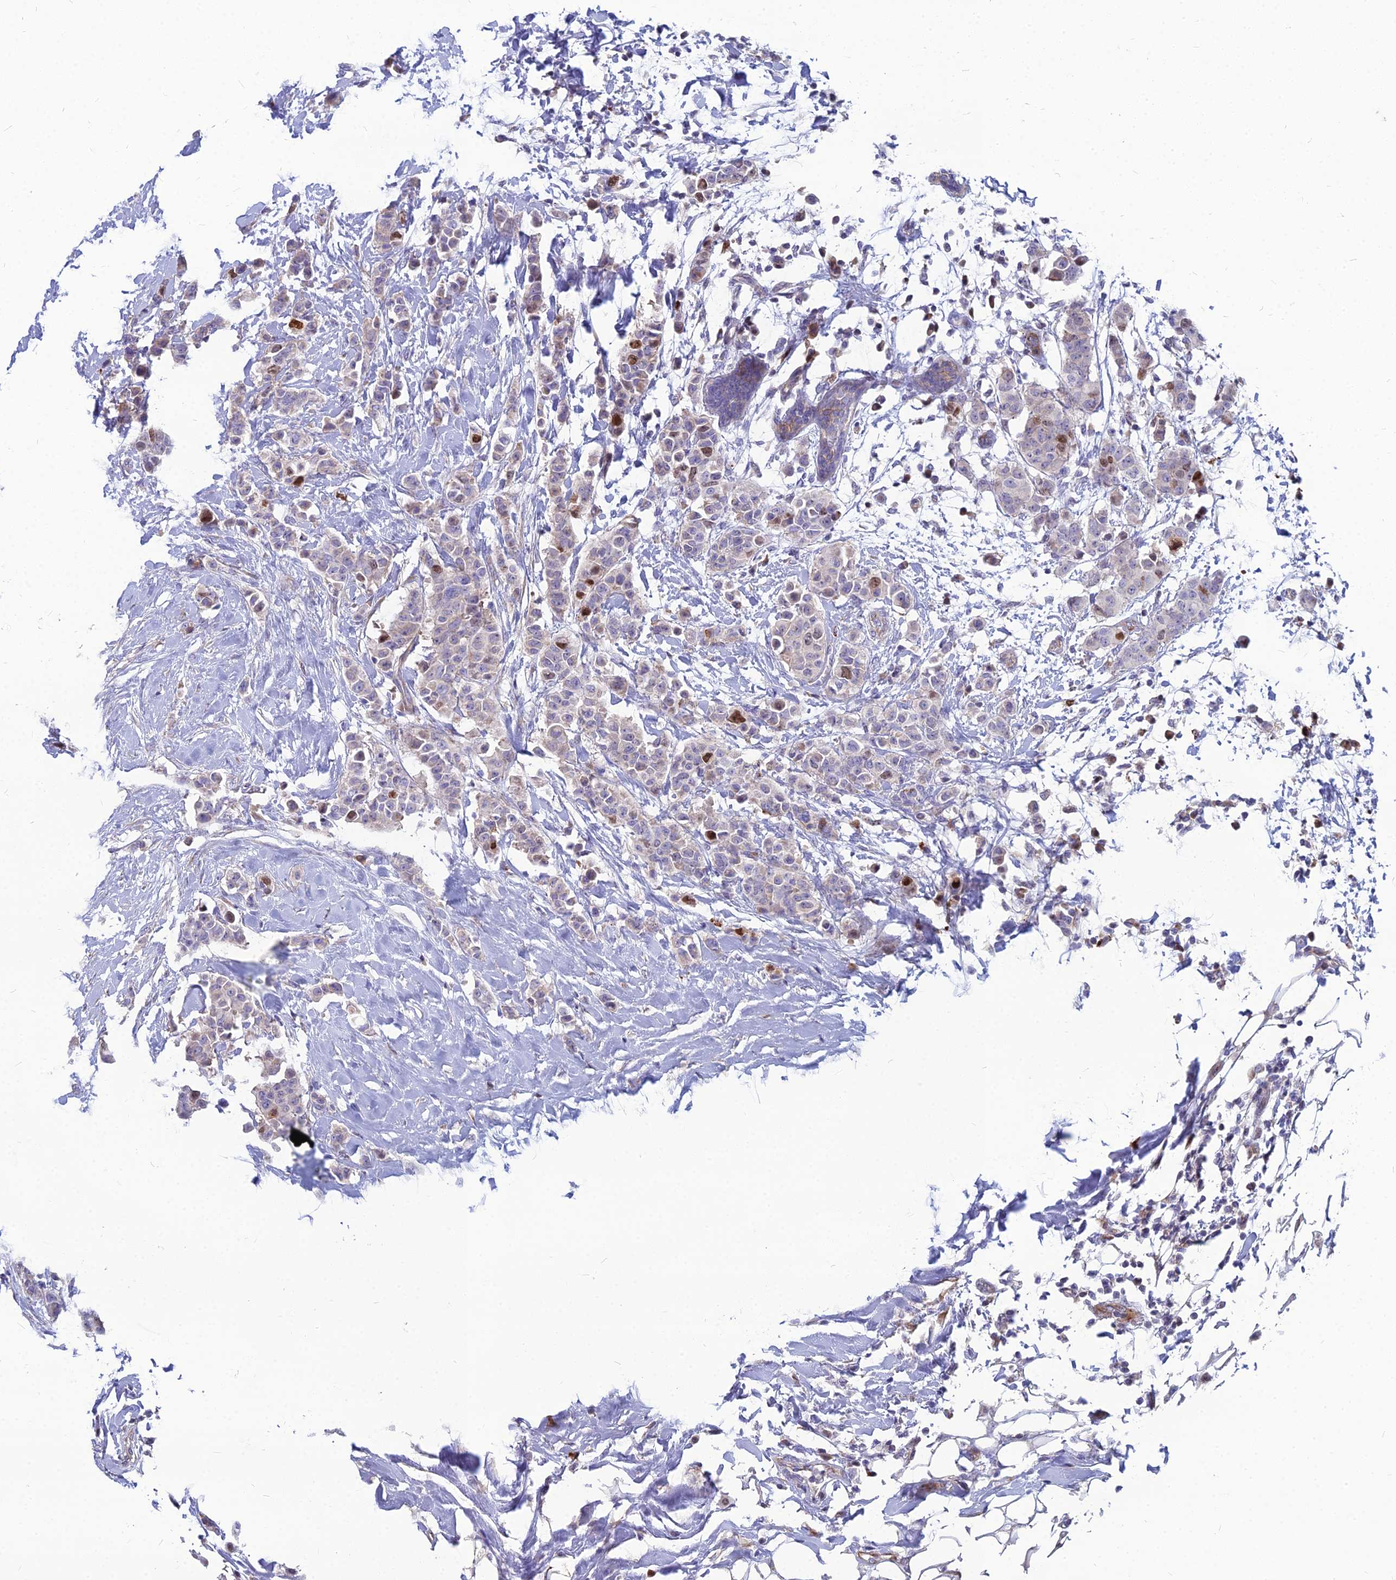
{"staining": {"intensity": "moderate", "quantity": "<25%", "location": "nuclear"}, "tissue": "breast cancer", "cell_type": "Tumor cells", "image_type": "cancer", "snomed": [{"axis": "morphology", "description": "Duct carcinoma"}, {"axis": "topography", "description": "Breast"}], "caption": "This micrograph exhibits IHC staining of breast cancer, with low moderate nuclear positivity in approximately <25% of tumor cells.", "gene": "NUSAP1", "patient": {"sex": "female", "age": 40}}